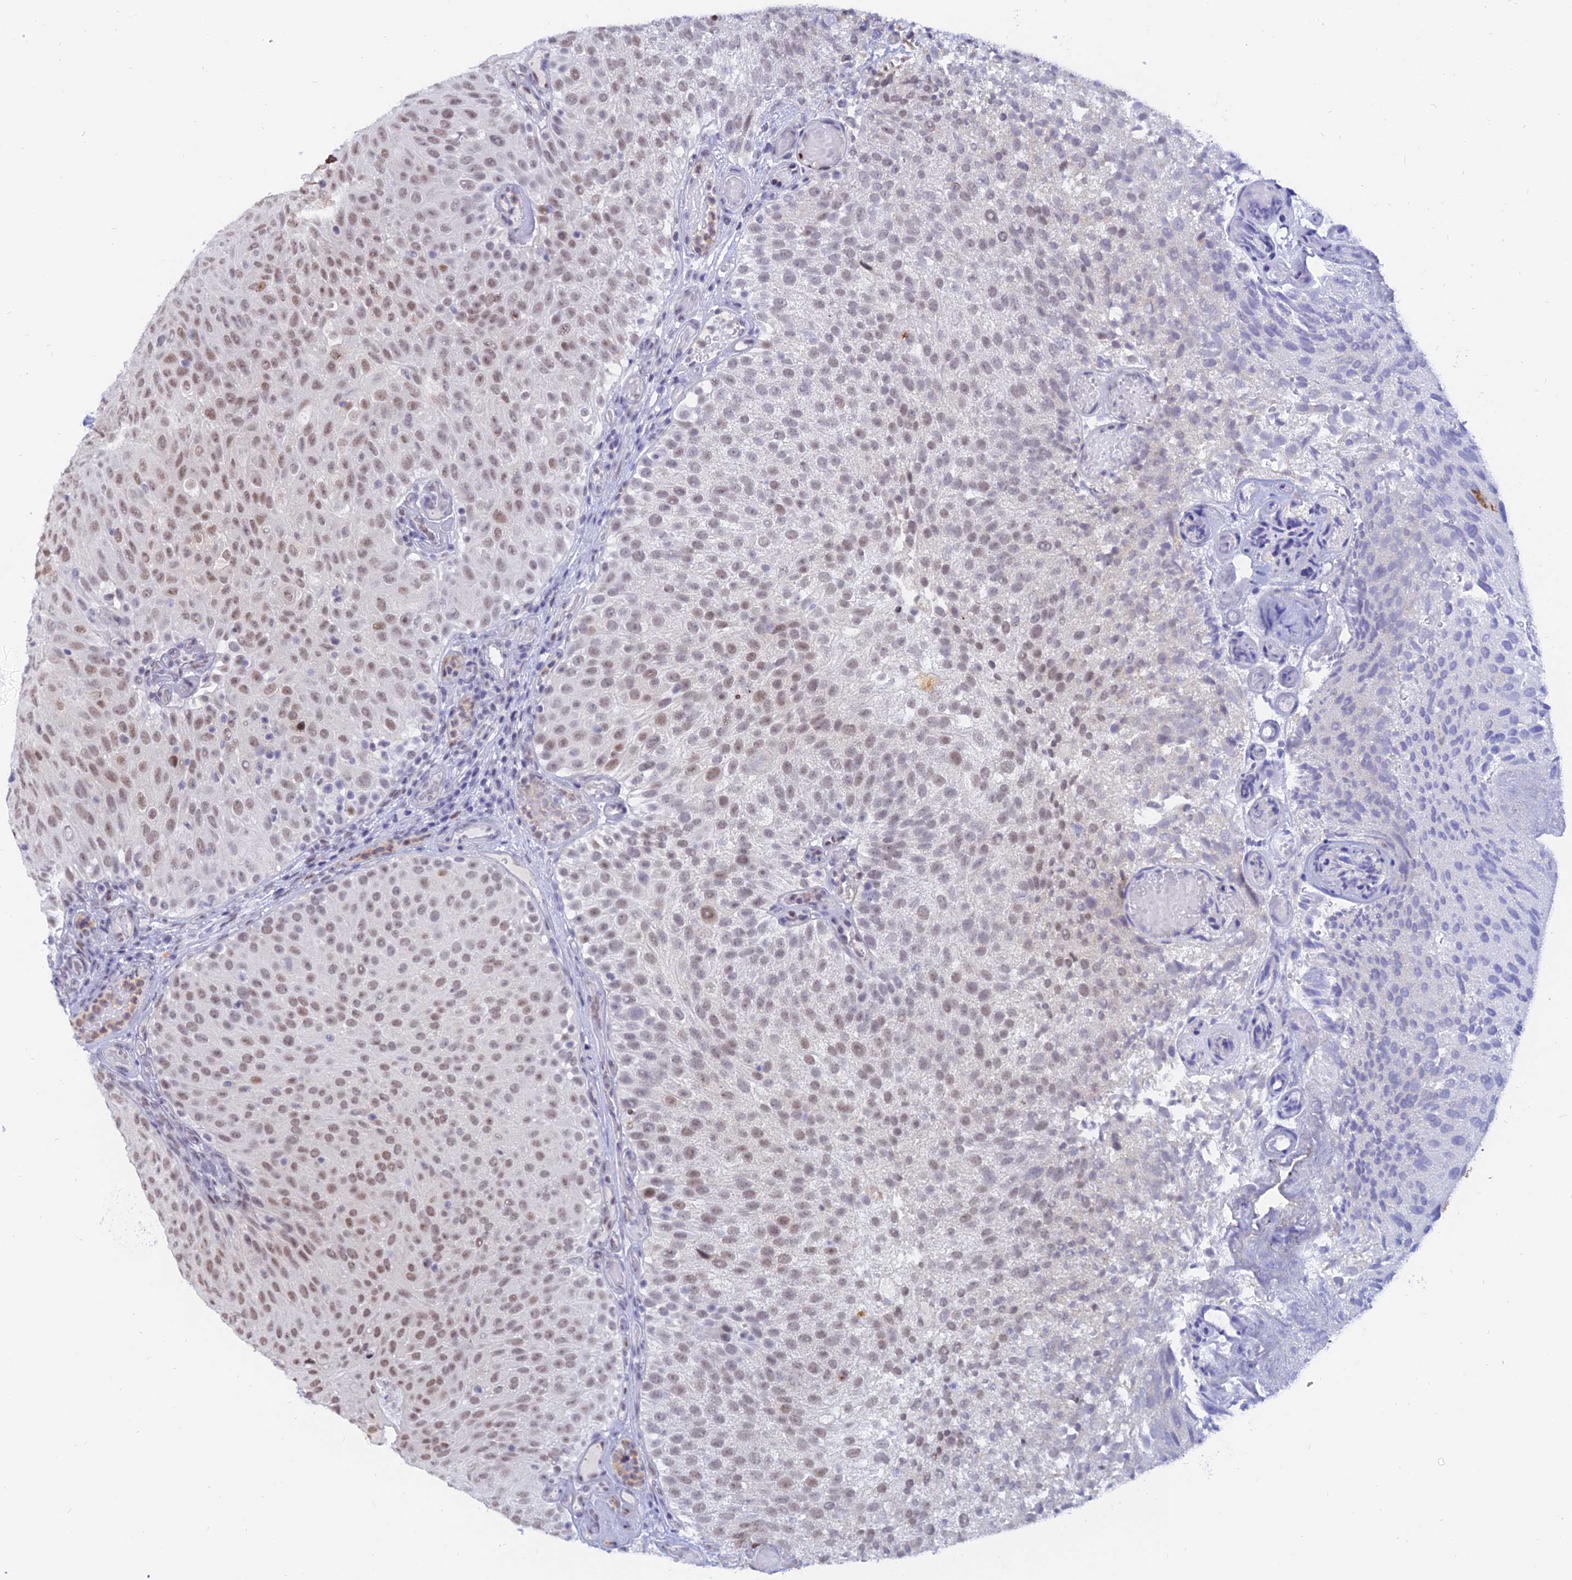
{"staining": {"intensity": "weak", "quantity": ">75%", "location": "nuclear"}, "tissue": "urothelial cancer", "cell_type": "Tumor cells", "image_type": "cancer", "snomed": [{"axis": "morphology", "description": "Urothelial carcinoma, Low grade"}, {"axis": "topography", "description": "Urinary bladder"}], "caption": "Tumor cells exhibit low levels of weak nuclear expression in approximately >75% of cells in human urothelial cancer. The staining is performed using DAB (3,3'-diaminobenzidine) brown chromogen to label protein expression. The nuclei are counter-stained blue using hematoxylin.", "gene": "DPY30", "patient": {"sex": "male", "age": 78}}